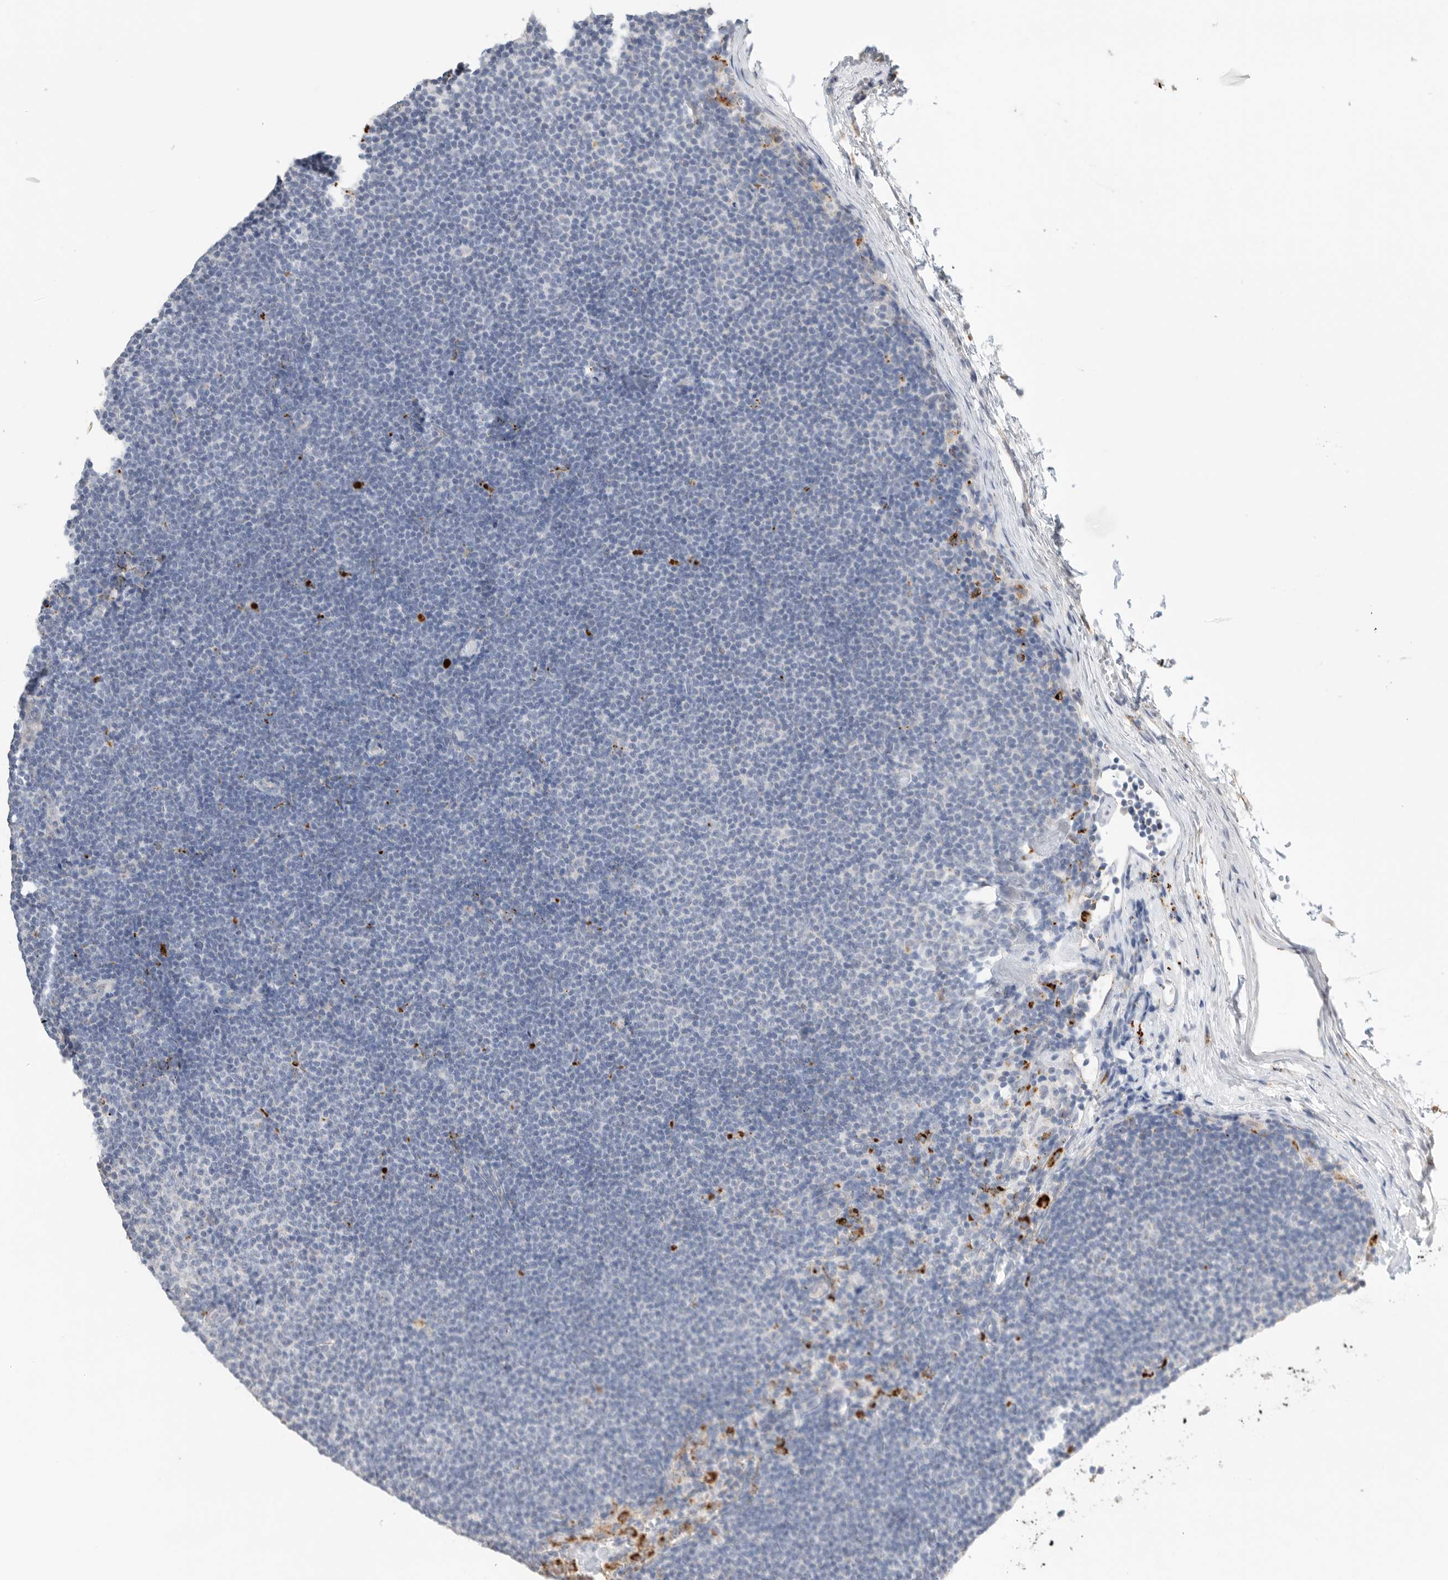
{"staining": {"intensity": "negative", "quantity": "none", "location": "none"}, "tissue": "lymphoma", "cell_type": "Tumor cells", "image_type": "cancer", "snomed": [{"axis": "morphology", "description": "Malignant lymphoma, non-Hodgkin's type, Low grade"}, {"axis": "topography", "description": "Lymph node"}], "caption": "A high-resolution histopathology image shows immunohistochemistry staining of low-grade malignant lymphoma, non-Hodgkin's type, which exhibits no significant positivity in tumor cells. (DAB (3,3'-diaminobenzidine) IHC with hematoxylin counter stain).", "gene": "GGH", "patient": {"sex": "female", "age": 53}}